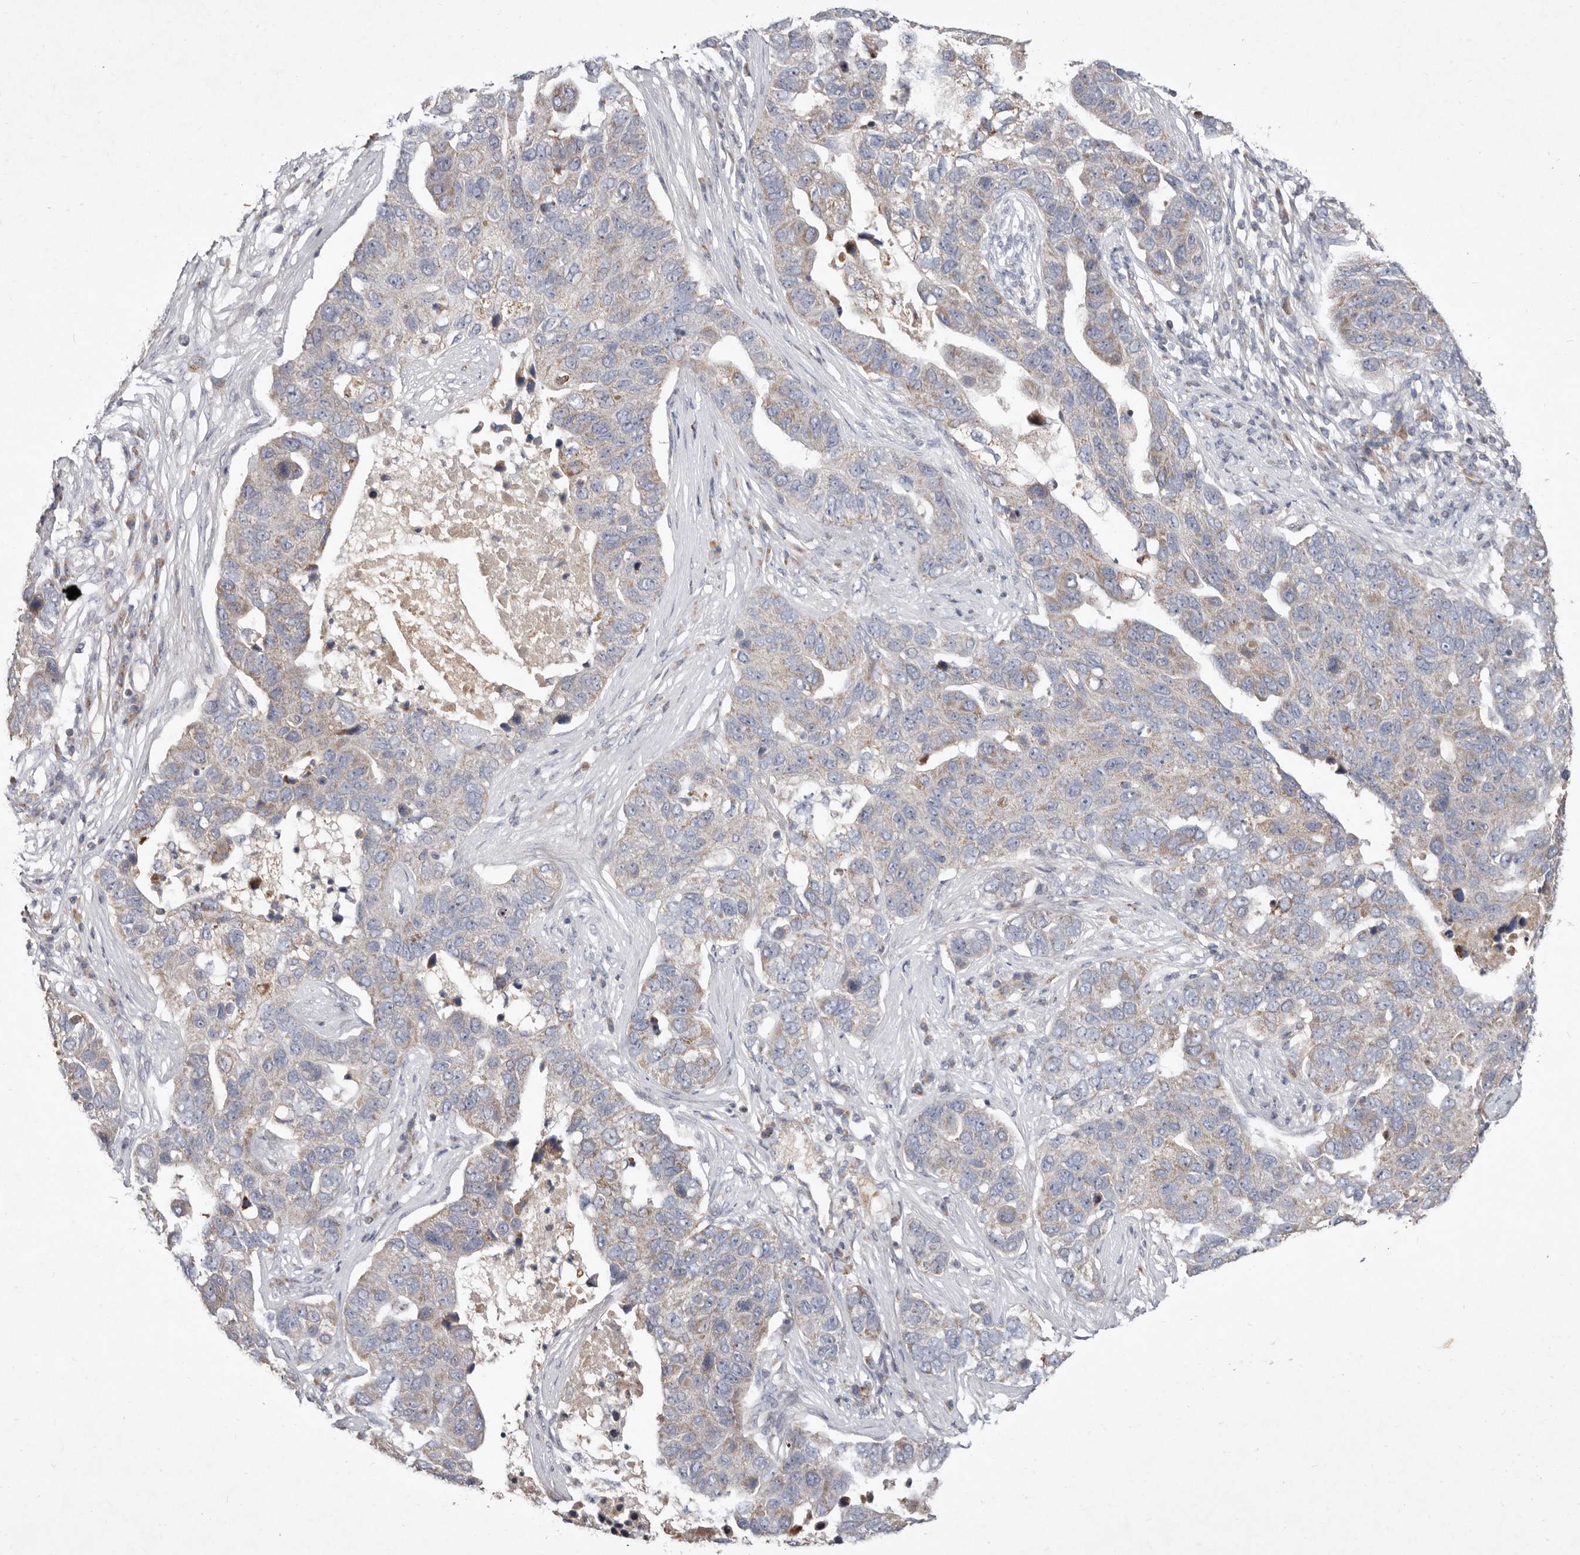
{"staining": {"intensity": "weak", "quantity": "<25%", "location": "cytoplasmic/membranous"}, "tissue": "pancreatic cancer", "cell_type": "Tumor cells", "image_type": "cancer", "snomed": [{"axis": "morphology", "description": "Adenocarcinoma, NOS"}, {"axis": "topography", "description": "Pancreas"}], "caption": "Adenocarcinoma (pancreatic) was stained to show a protein in brown. There is no significant positivity in tumor cells.", "gene": "SLC25A20", "patient": {"sex": "female", "age": 61}}